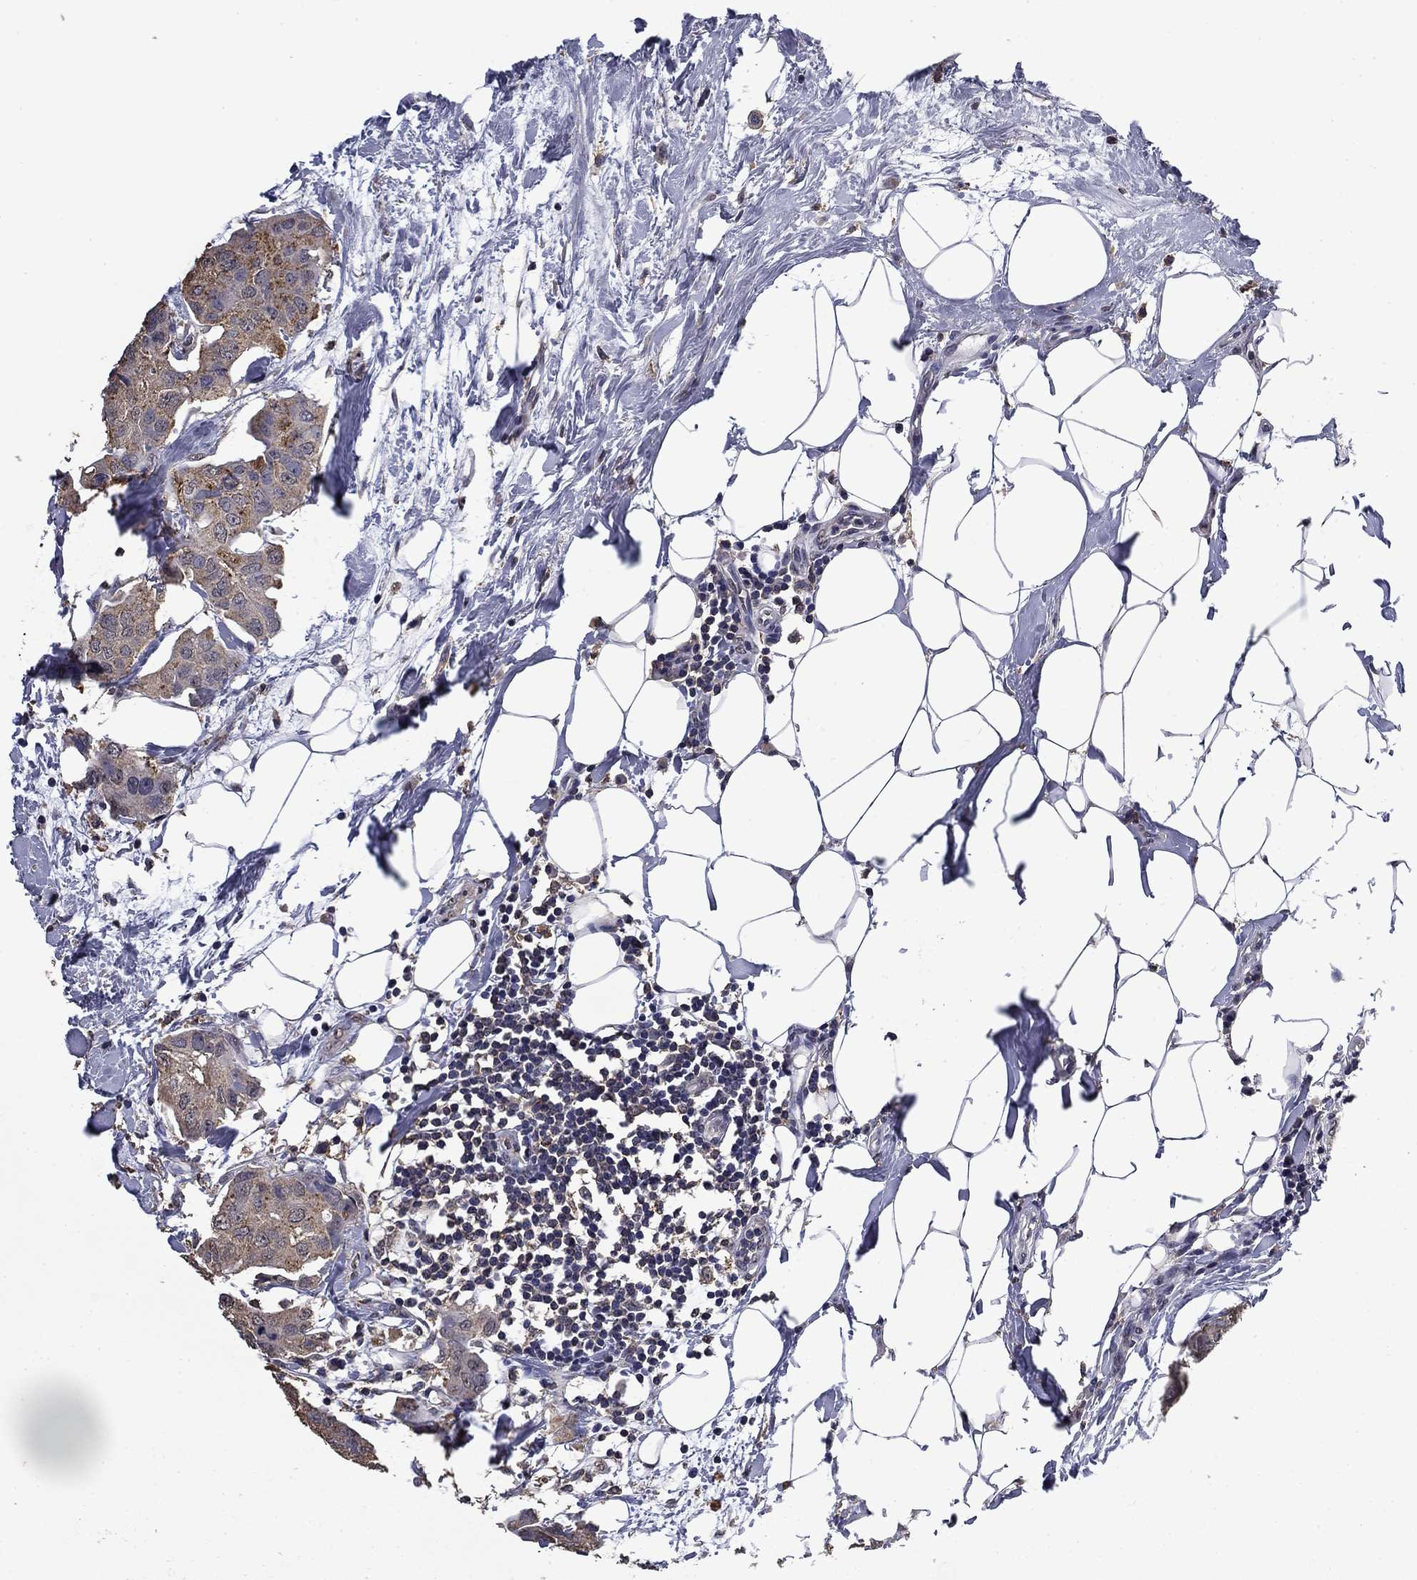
{"staining": {"intensity": "weak", "quantity": "25%-75%", "location": "cytoplasmic/membranous"}, "tissue": "breast cancer", "cell_type": "Tumor cells", "image_type": "cancer", "snomed": [{"axis": "morphology", "description": "Normal tissue, NOS"}, {"axis": "morphology", "description": "Duct carcinoma"}, {"axis": "topography", "description": "Breast"}], "caption": "Immunohistochemical staining of human breast cancer demonstrates low levels of weak cytoplasmic/membranous protein staining in approximately 25%-75% of tumor cells.", "gene": "MFAP3L", "patient": {"sex": "female", "age": 40}}